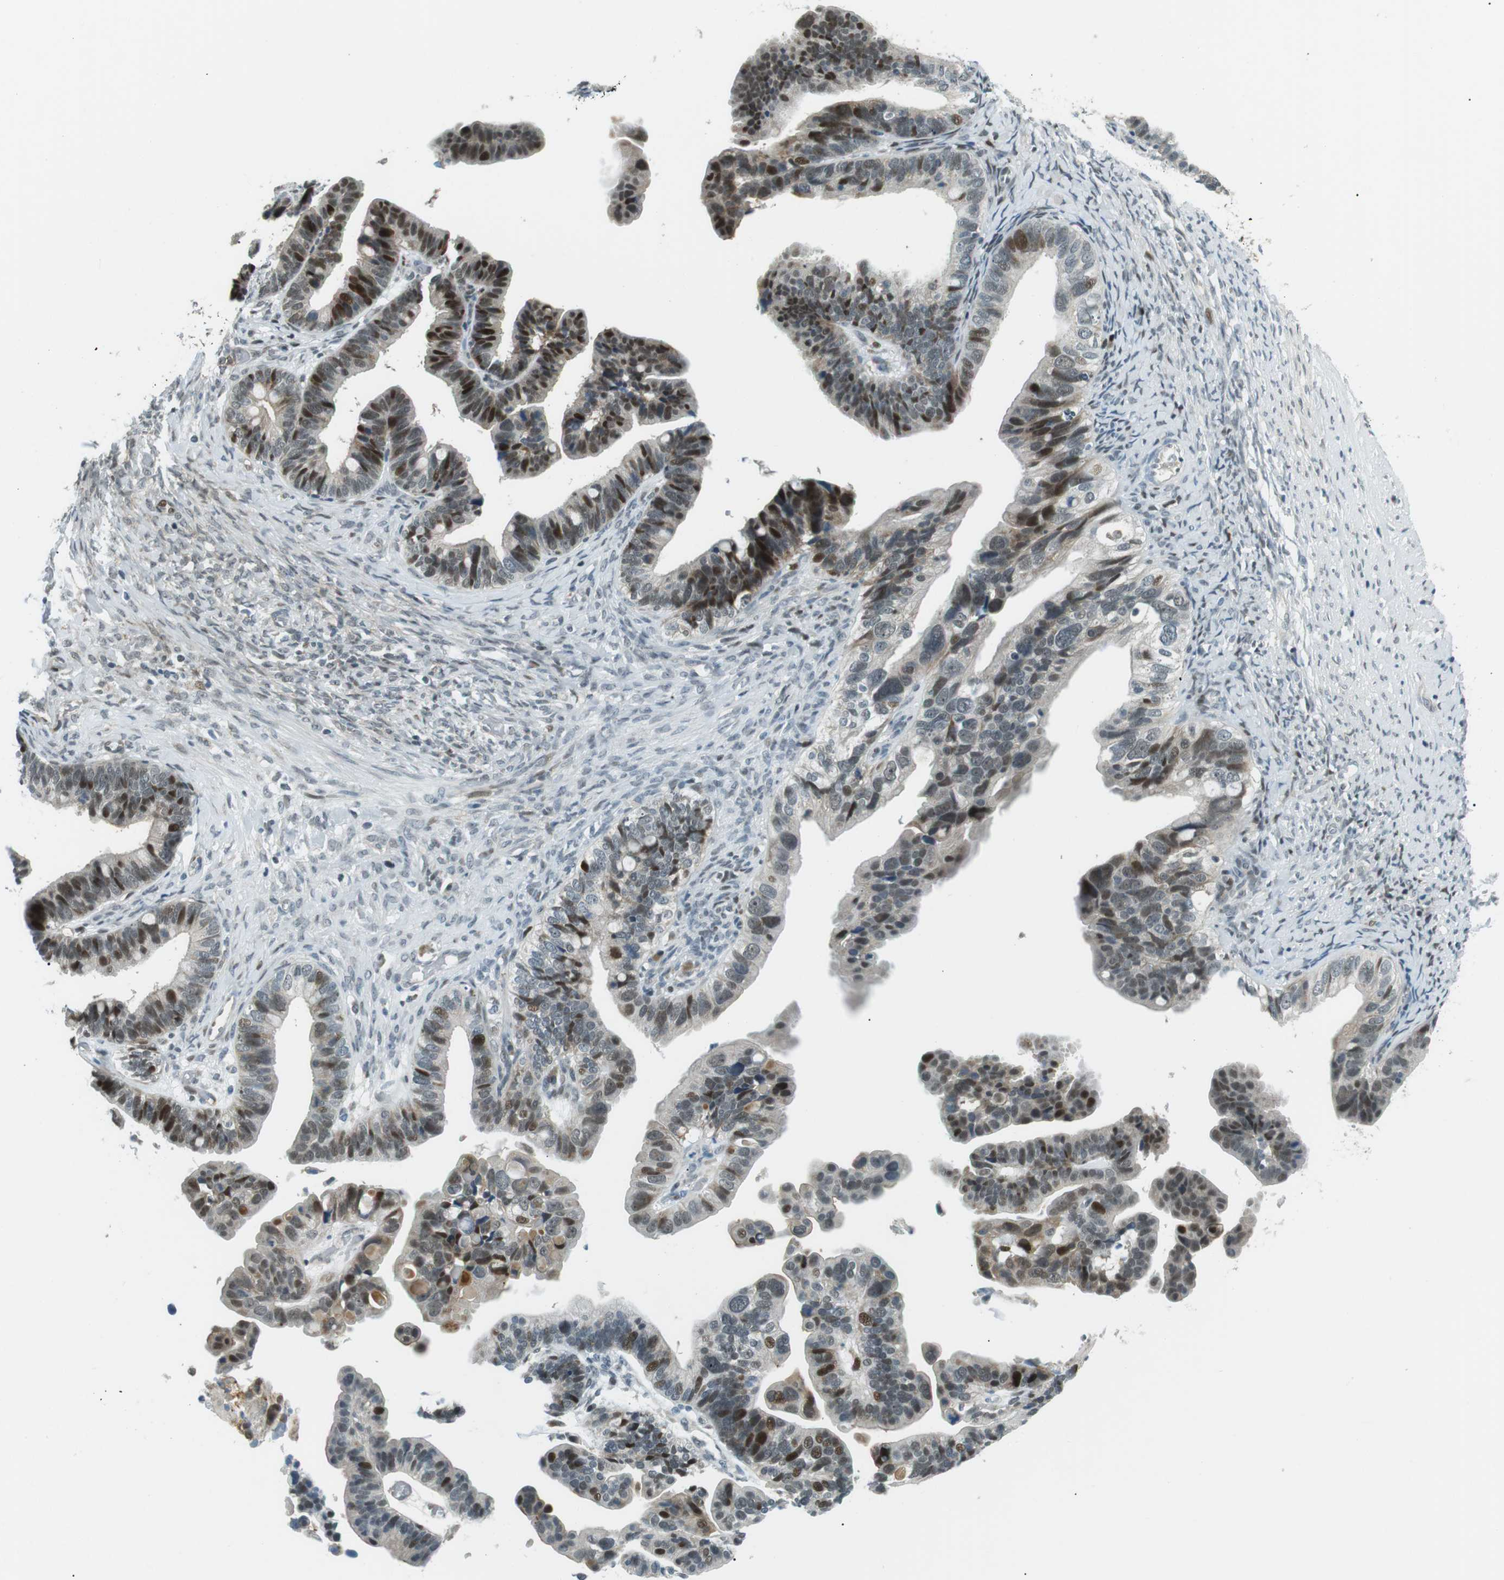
{"staining": {"intensity": "moderate", "quantity": "25%-75%", "location": "nuclear"}, "tissue": "ovarian cancer", "cell_type": "Tumor cells", "image_type": "cancer", "snomed": [{"axis": "morphology", "description": "Cystadenocarcinoma, serous, NOS"}, {"axis": "topography", "description": "Ovary"}], "caption": "Moderate nuclear protein expression is present in approximately 25%-75% of tumor cells in ovarian cancer.", "gene": "PJA1", "patient": {"sex": "female", "age": 56}}